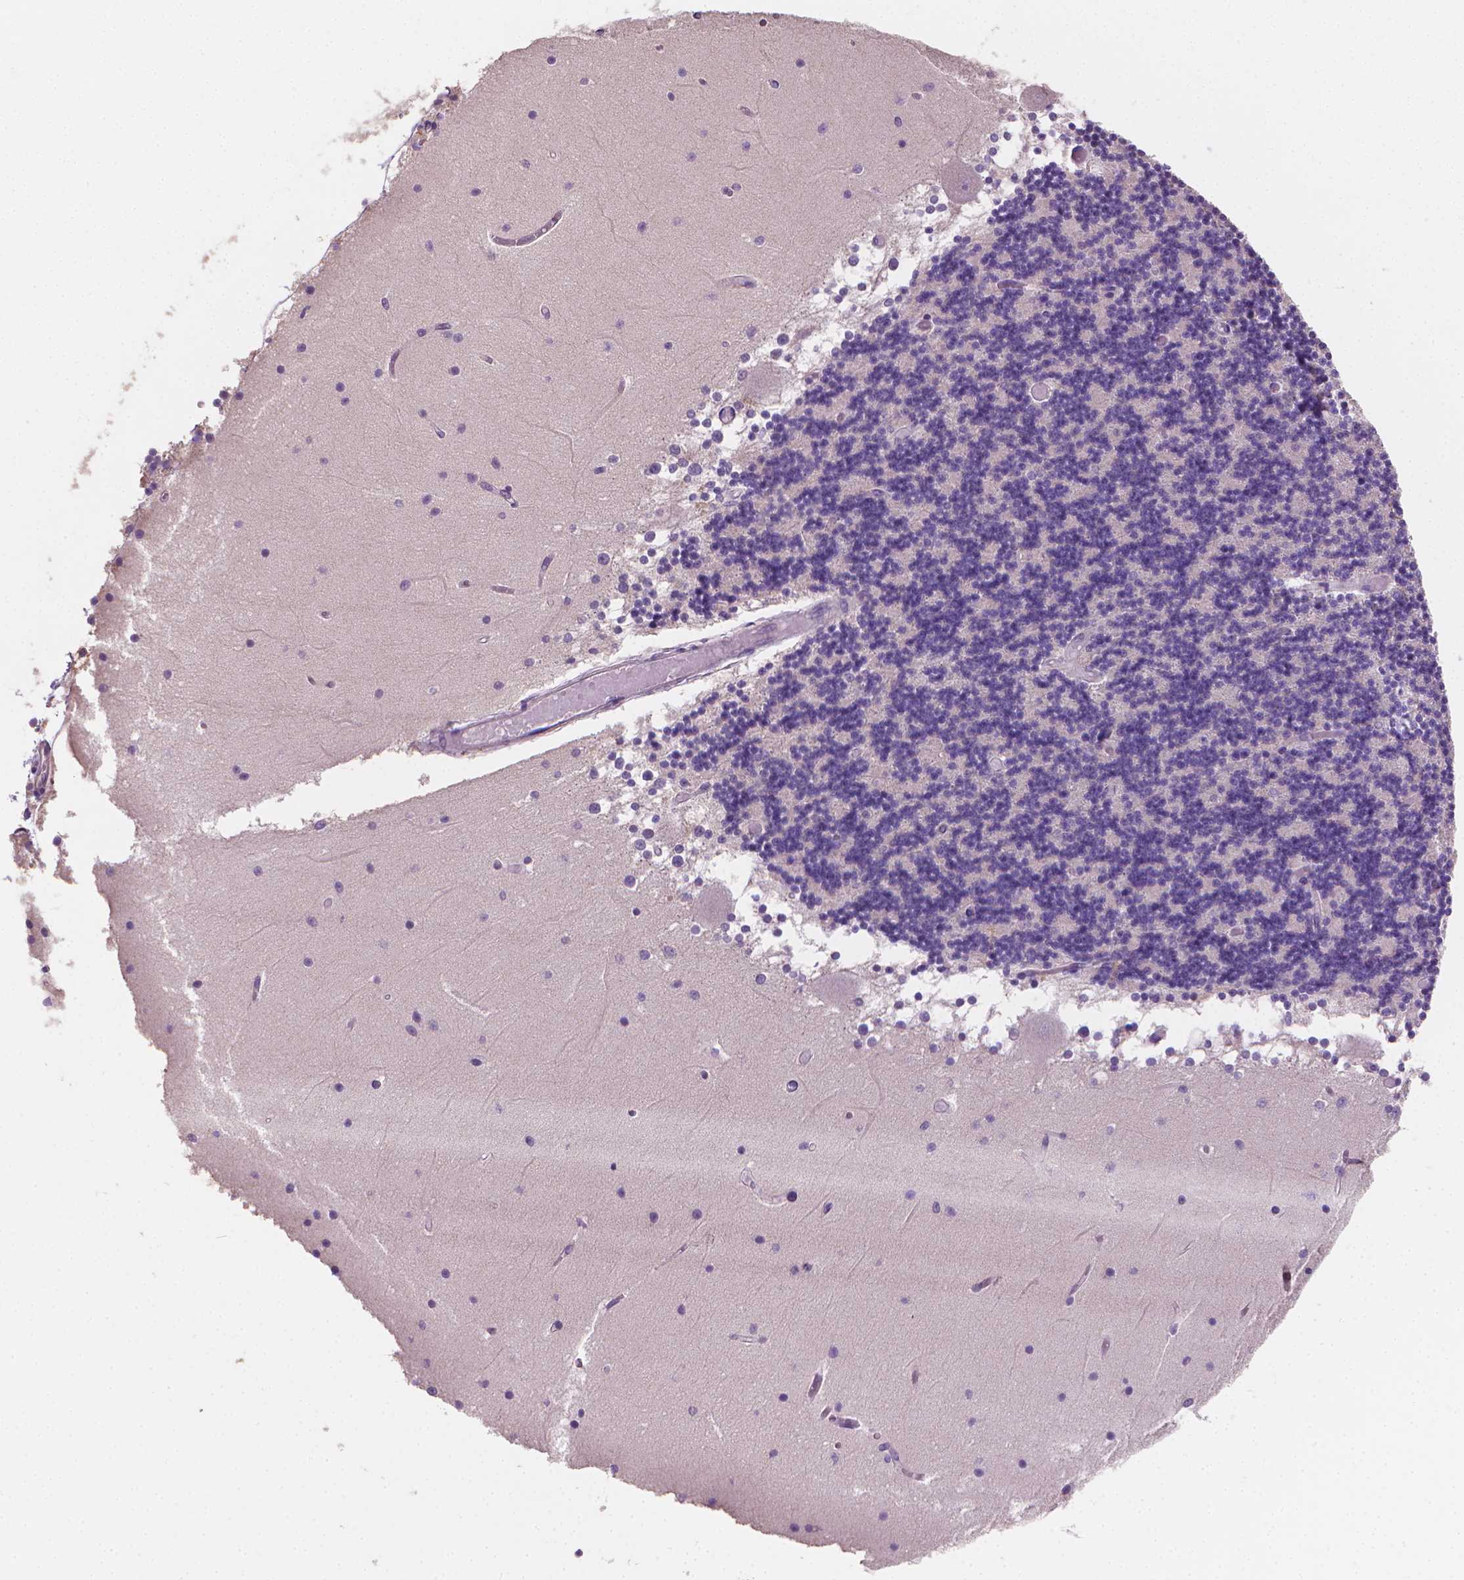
{"staining": {"intensity": "negative", "quantity": "none", "location": "none"}, "tissue": "cerebellum", "cell_type": "Cells in granular layer", "image_type": "normal", "snomed": [{"axis": "morphology", "description": "Normal tissue, NOS"}, {"axis": "topography", "description": "Cerebellum"}], "caption": "DAB (3,3'-diaminobenzidine) immunohistochemical staining of normal cerebellum shows no significant positivity in cells in granular layer.", "gene": "CATIP", "patient": {"sex": "female", "age": 28}}